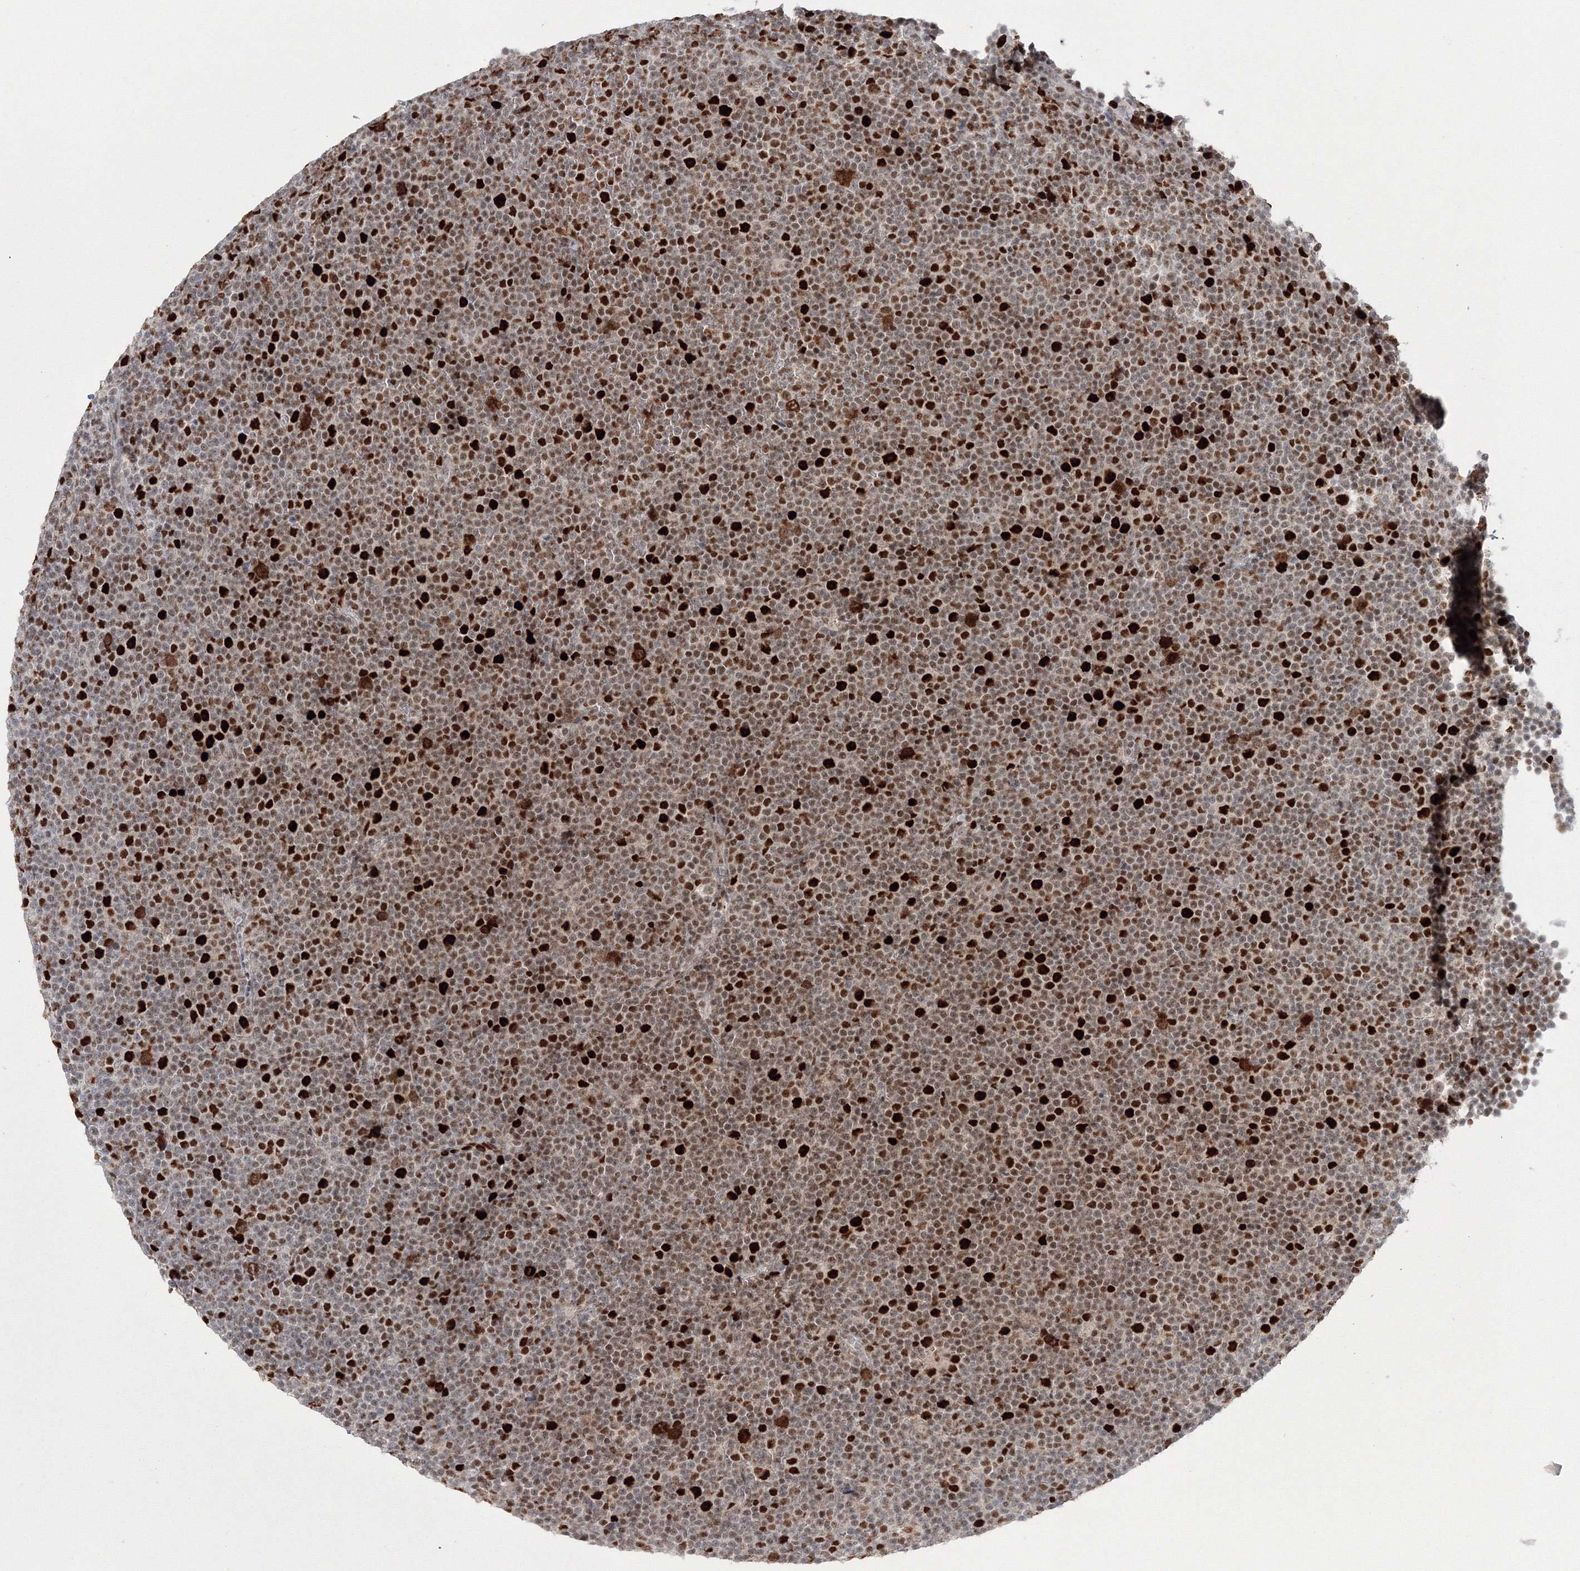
{"staining": {"intensity": "strong", "quantity": ">75%", "location": "nuclear"}, "tissue": "lymphoma", "cell_type": "Tumor cells", "image_type": "cancer", "snomed": [{"axis": "morphology", "description": "Malignant lymphoma, non-Hodgkin's type, Low grade"}, {"axis": "topography", "description": "Lymph node"}], "caption": "The image exhibits immunohistochemical staining of lymphoma. There is strong nuclear staining is seen in about >75% of tumor cells. (Brightfield microscopy of DAB IHC at high magnification).", "gene": "LIG1", "patient": {"sex": "female", "age": 67}}